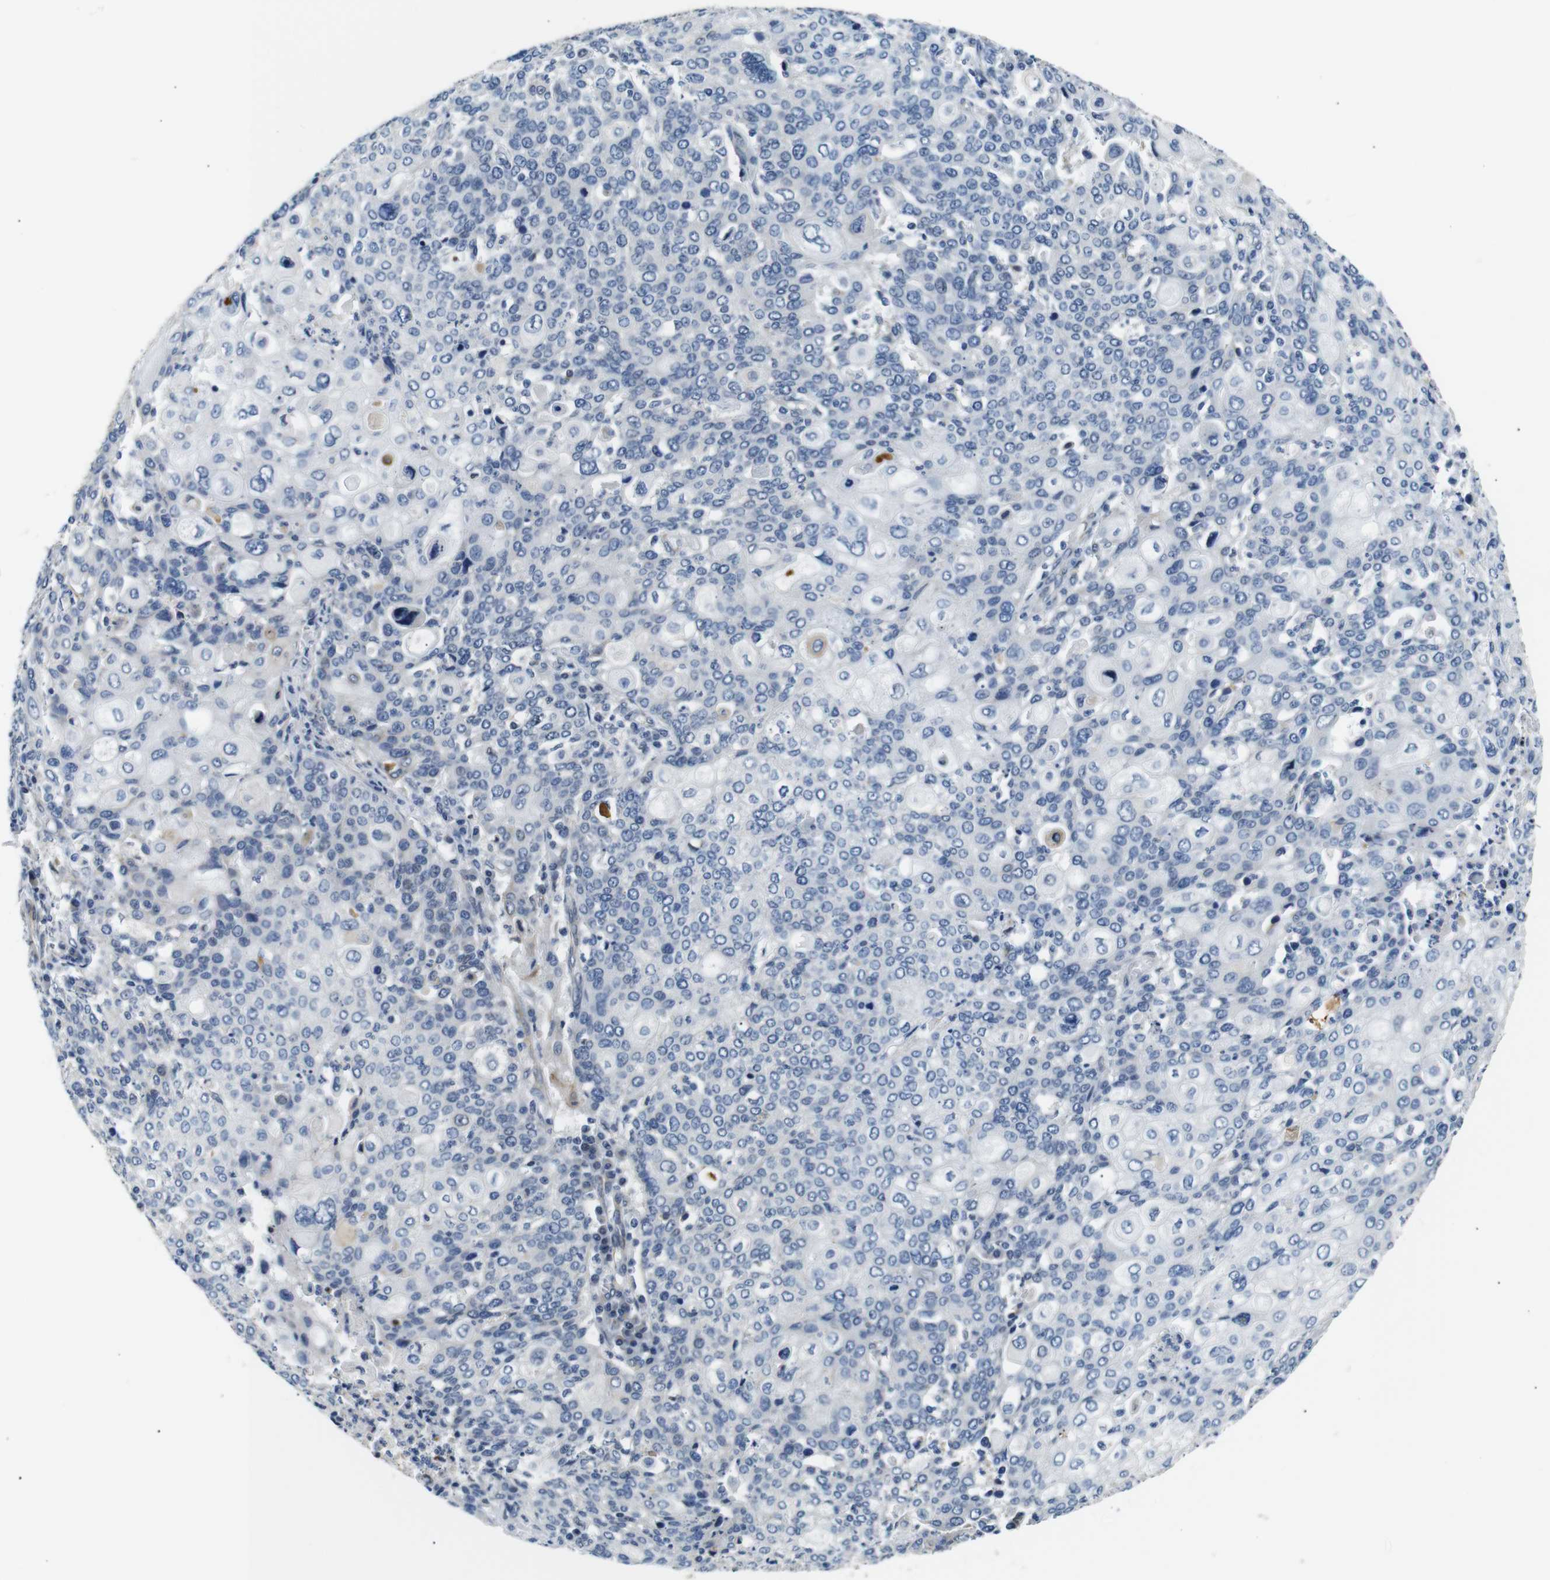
{"staining": {"intensity": "weak", "quantity": "<25%", "location": "cytoplasmic/membranous"}, "tissue": "cervical cancer", "cell_type": "Tumor cells", "image_type": "cancer", "snomed": [{"axis": "morphology", "description": "Squamous cell carcinoma, NOS"}, {"axis": "topography", "description": "Cervix"}], "caption": "Immunohistochemical staining of human cervical squamous cell carcinoma displays no significant expression in tumor cells. (IHC, brightfield microscopy, high magnification).", "gene": "TAFA1", "patient": {"sex": "female", "age": 40}}